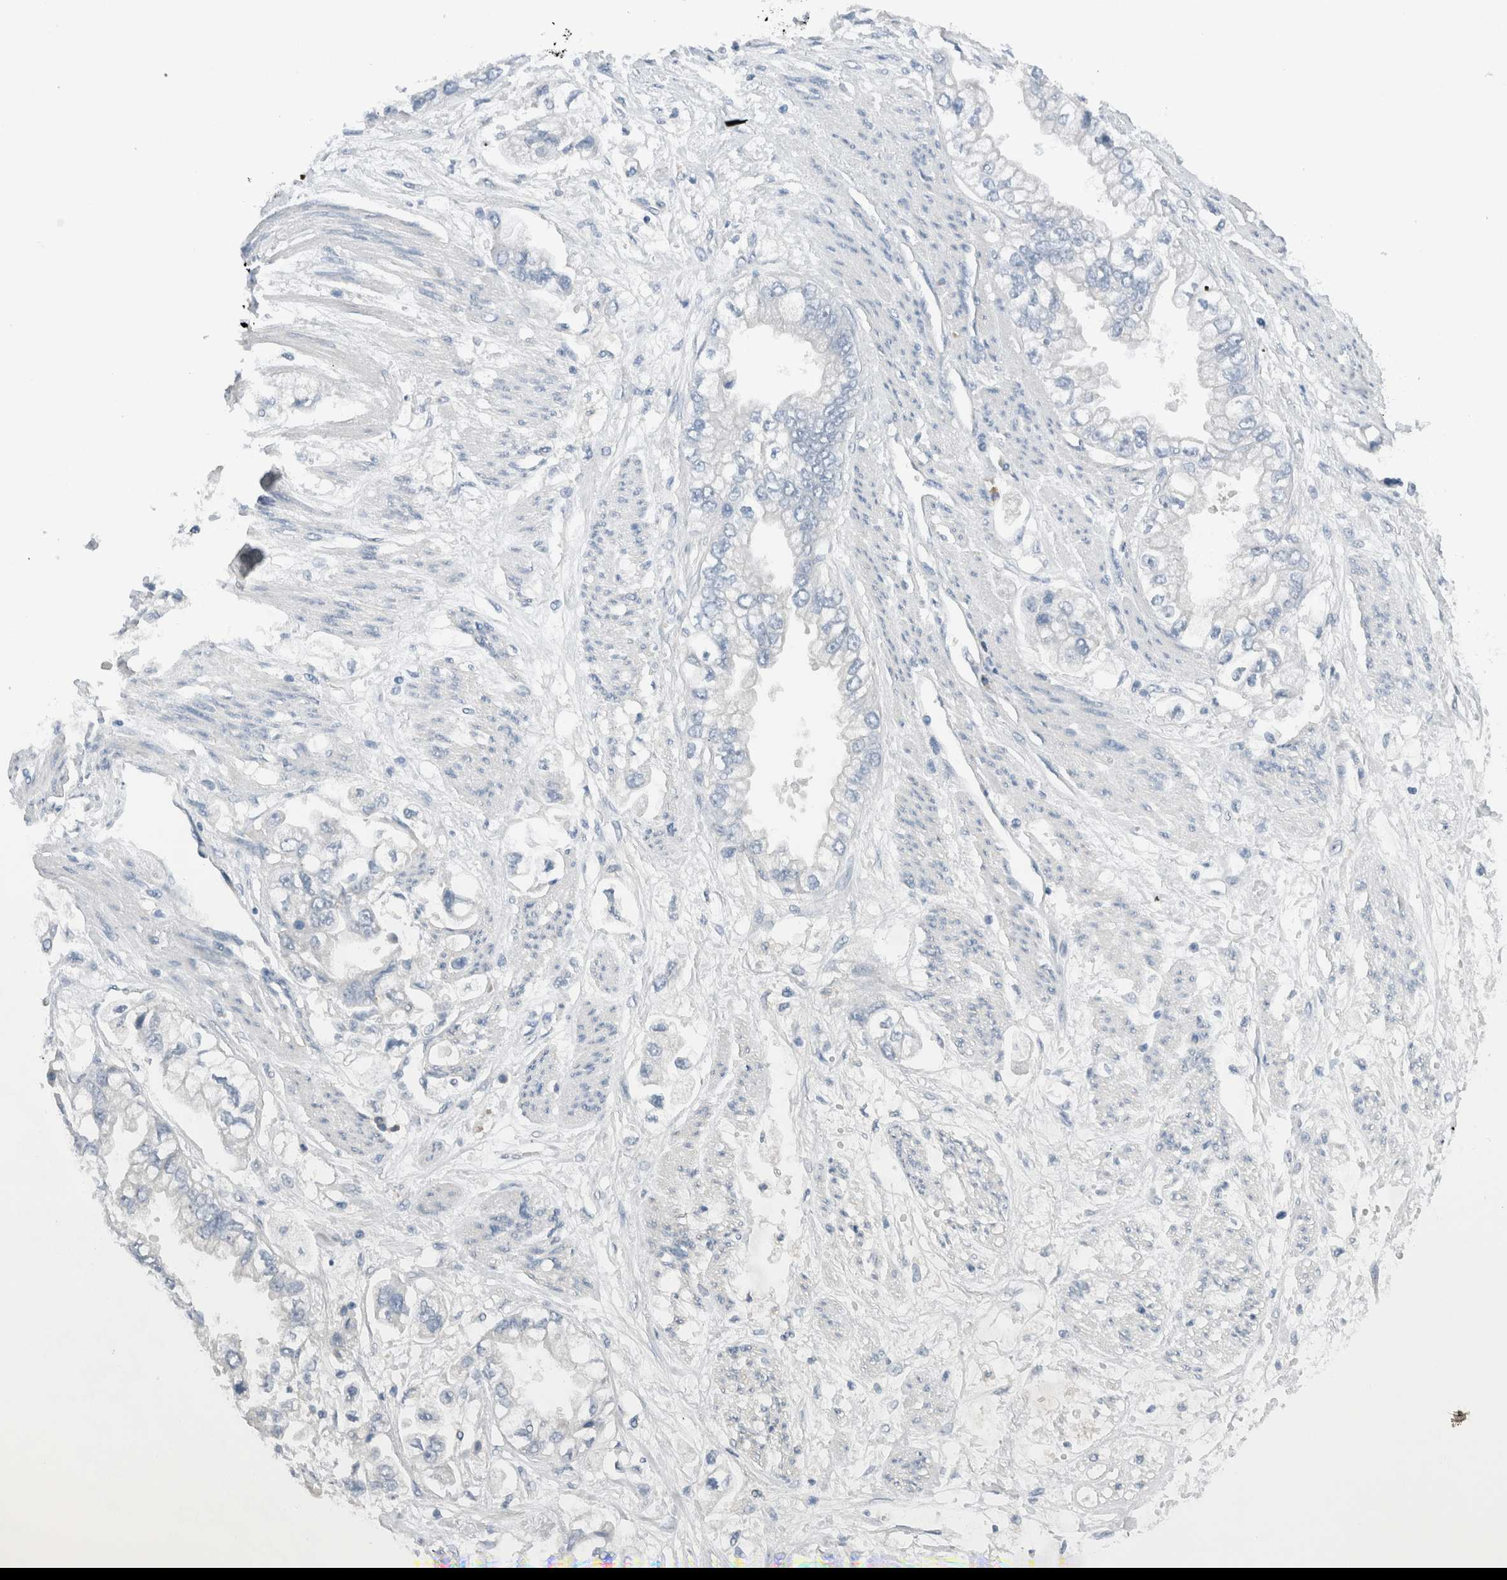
{"staining": {"intensity": "negative", "quantity": "none", "location": "none"}, "tissue": "stomach cancer", "cell_type": "Tumor cells", "image_type": "cancer", "snomed": [{"axis": "morphology", "description": "Adenocarcinoma, NOS"}, {"axis": "topography", "description": "Stomach"}], "caption": "IHC of human stomach cancer exhibits no staining in tumor cells. Nuclei are stained in blue.", "gene": "DUOX1", "patient": {"sex": "male", "age": 62}}